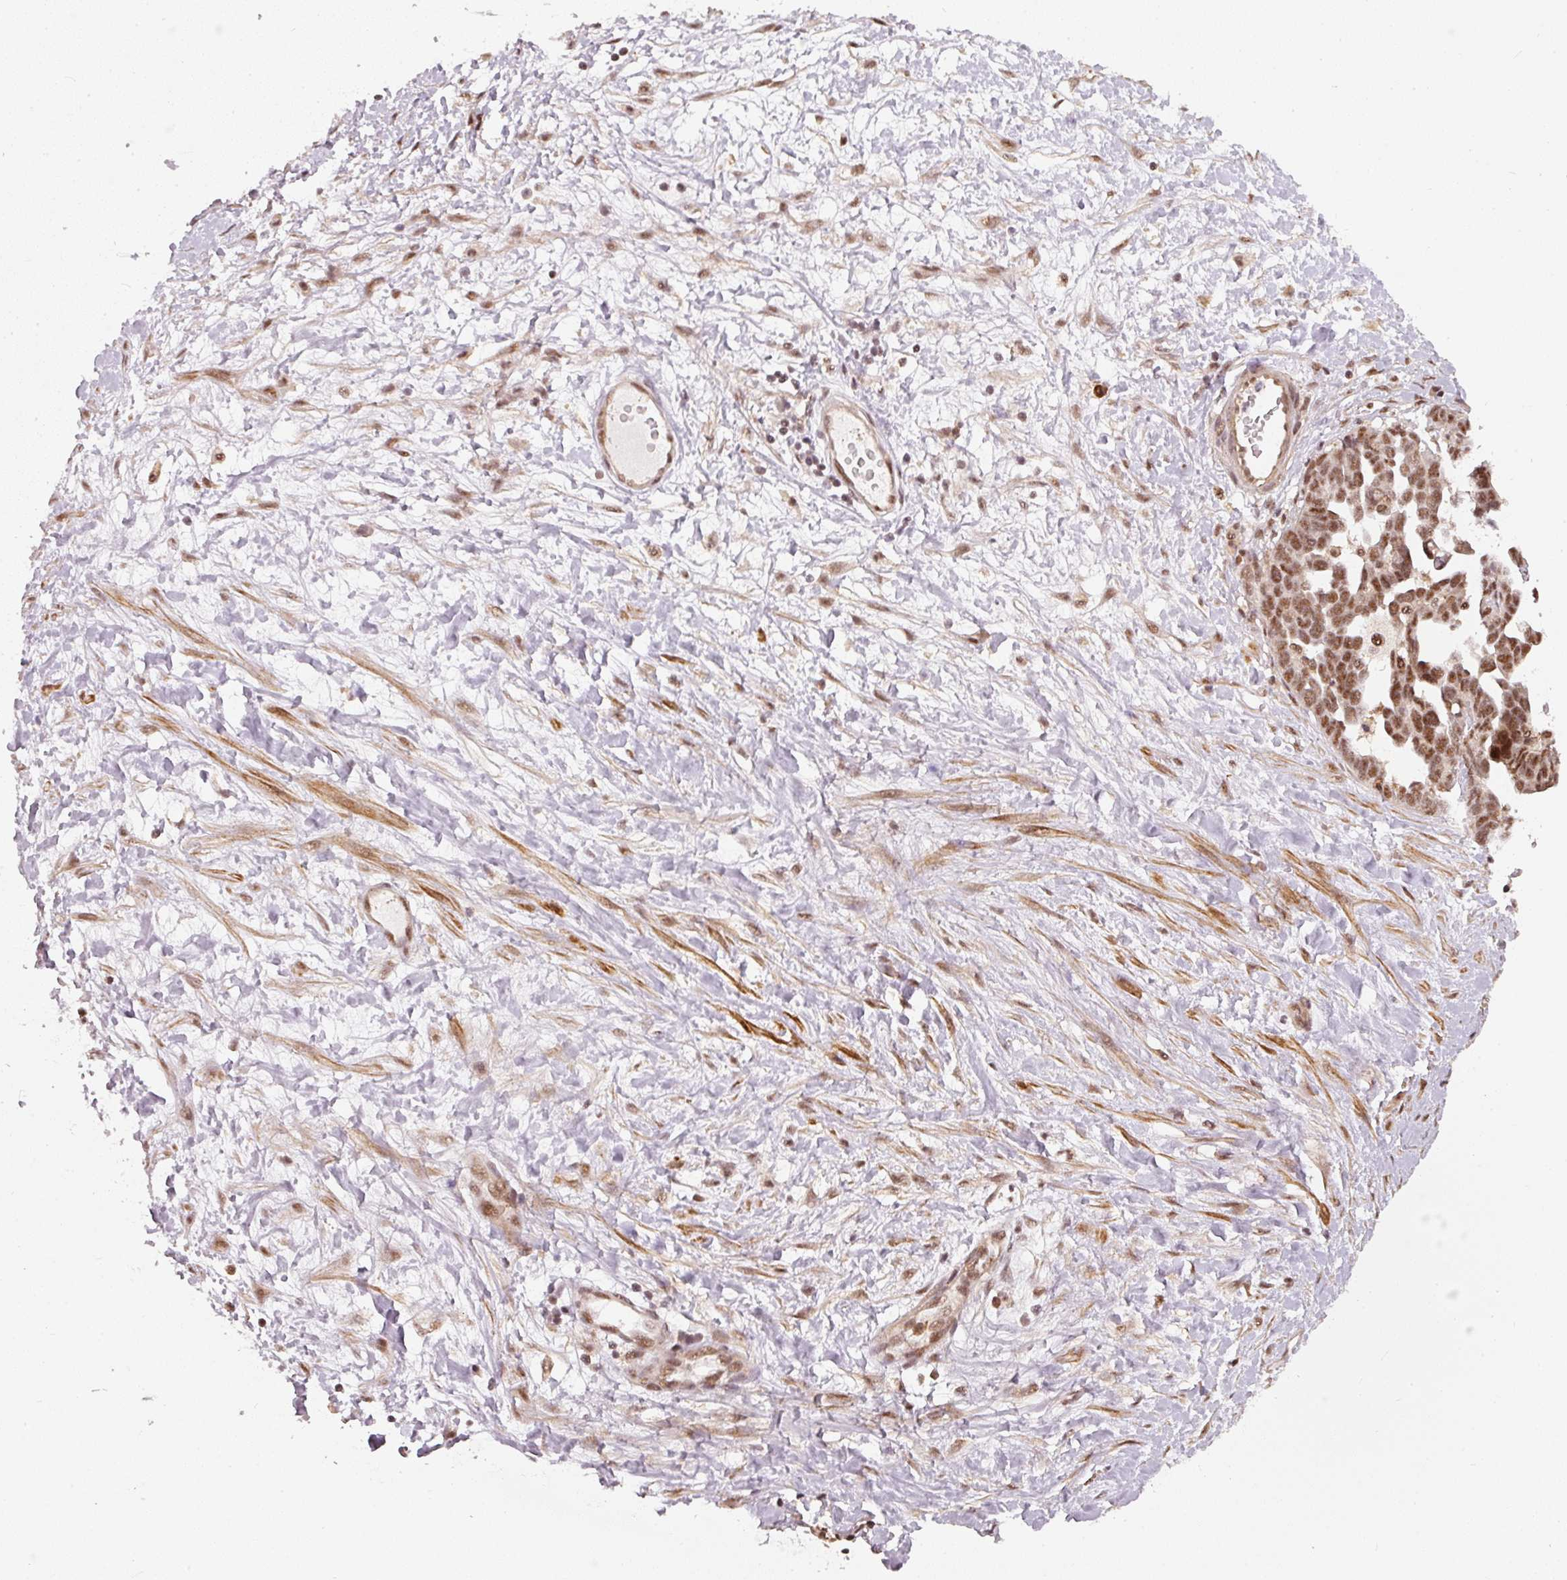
{"staining": {"intensity": "moderate", "quantity": ">75%", "location": "nuclear"}, "tissue": "ovarian cancer", "cell_type": "Tumor cells", "image_type": "cancer", "snomed": [{"axis": "morphology", "description": "Cystadenocarcinoma, serous, NOS"}, {"axis": "topography", "description": "Ovary"}], "caption": "About >75% of tumor cells in human ovarian cancer (serous cystadenocarcinoma) reveal moderate nuclear protein positivity as visualized by brown immunohistochemical staining.", "gene": "THOC6", "patient": {"sex": "female", "age": 54}}